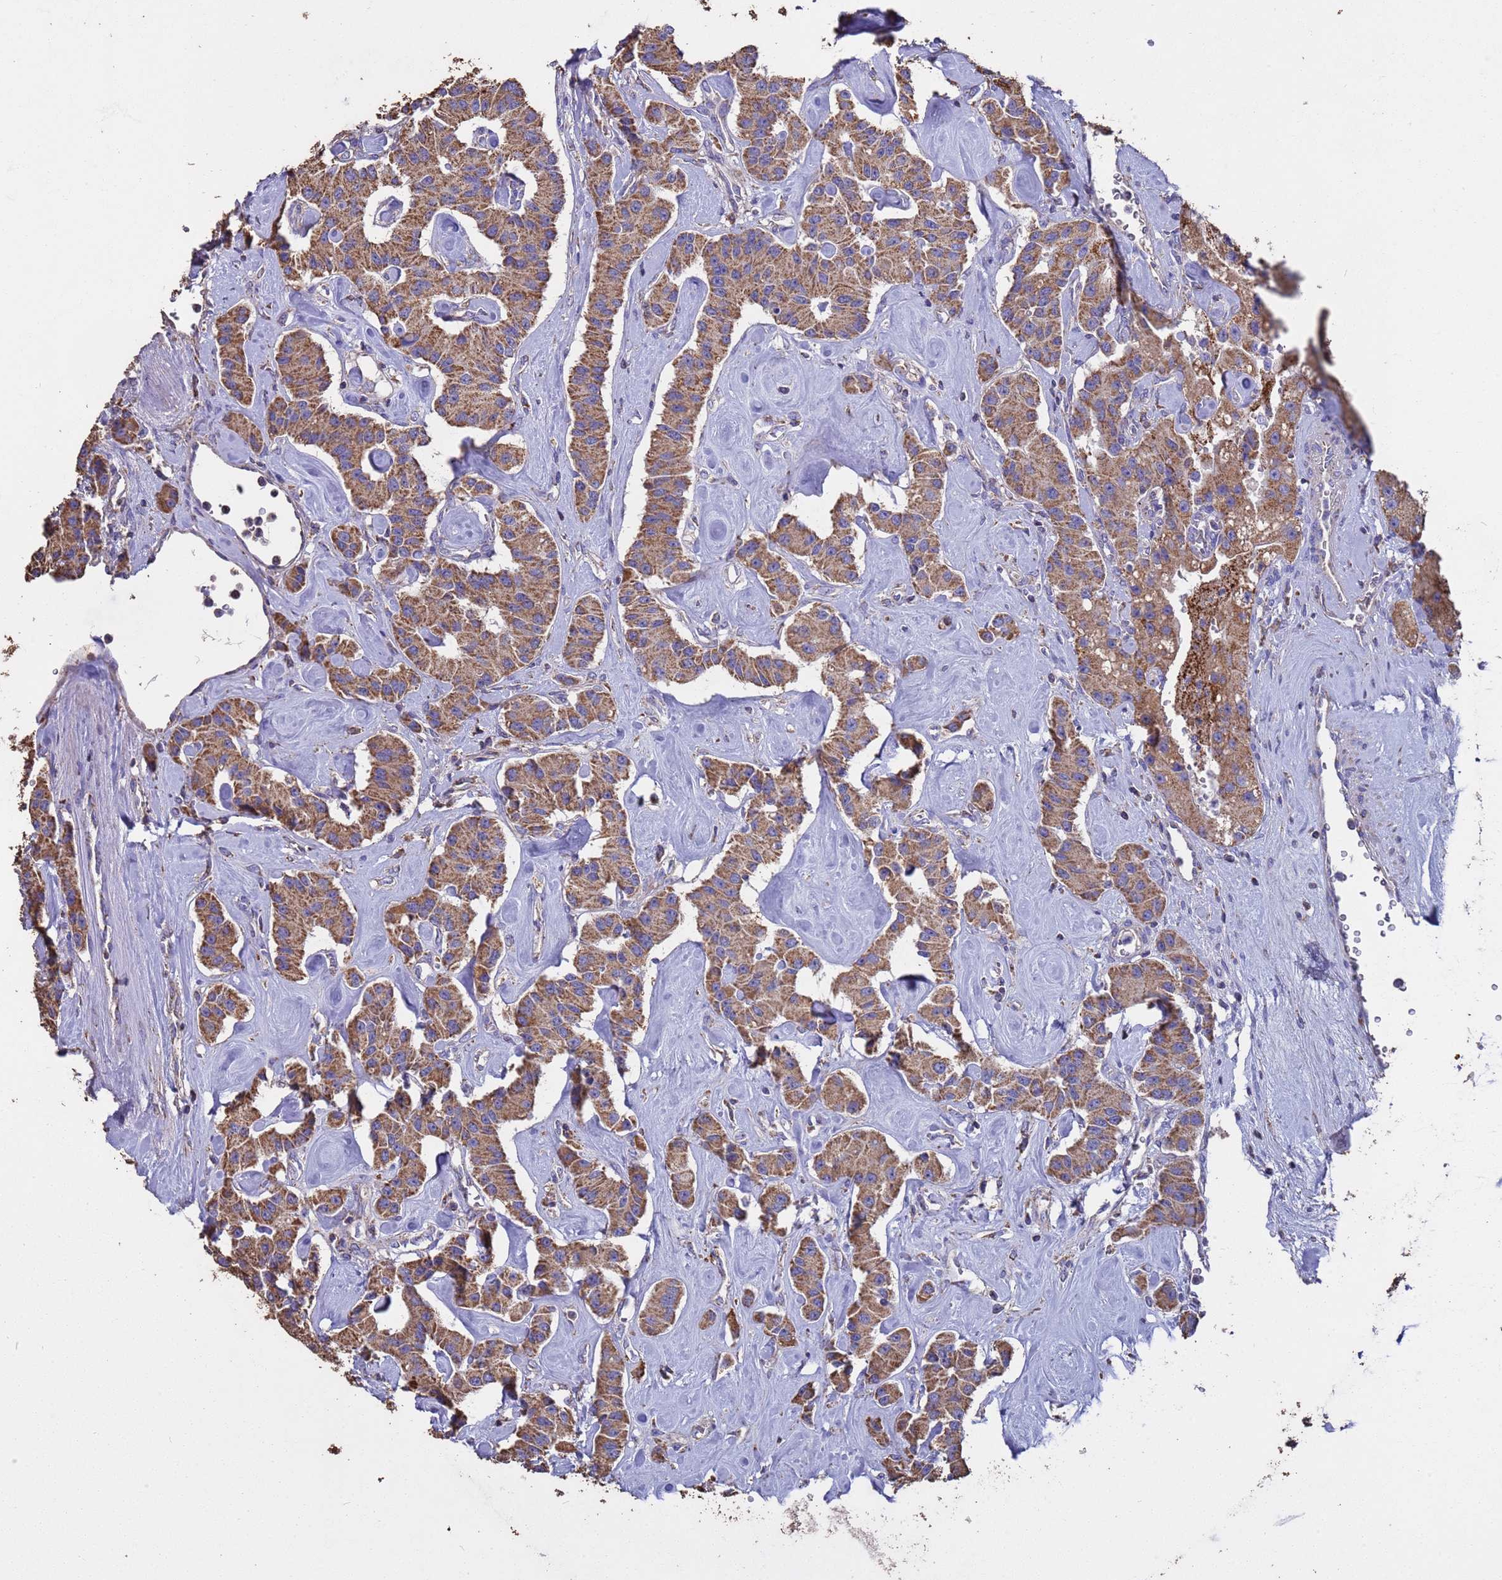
{"staining": {"intensity": "moderate", "quantity": ">75%", "location": "cytoplasmic/membranous"}, "tissue": "carcinoid", "cell_type": "Tumor cells", "image_type": "cancer", "snomed": [{"axis": "morphology", "description": "Carcinoid, malignant, NOS"}, {"axis": "topography", "description": "Pancreas"}], "caption": "Tumor cells demonstrate medium levels of moderate cytoplasmic/membranous staining in approximately >75% of cells in human carcinoid.", "gene": "ZNFX1", "patient": {"sex": "male", "age": 41}}